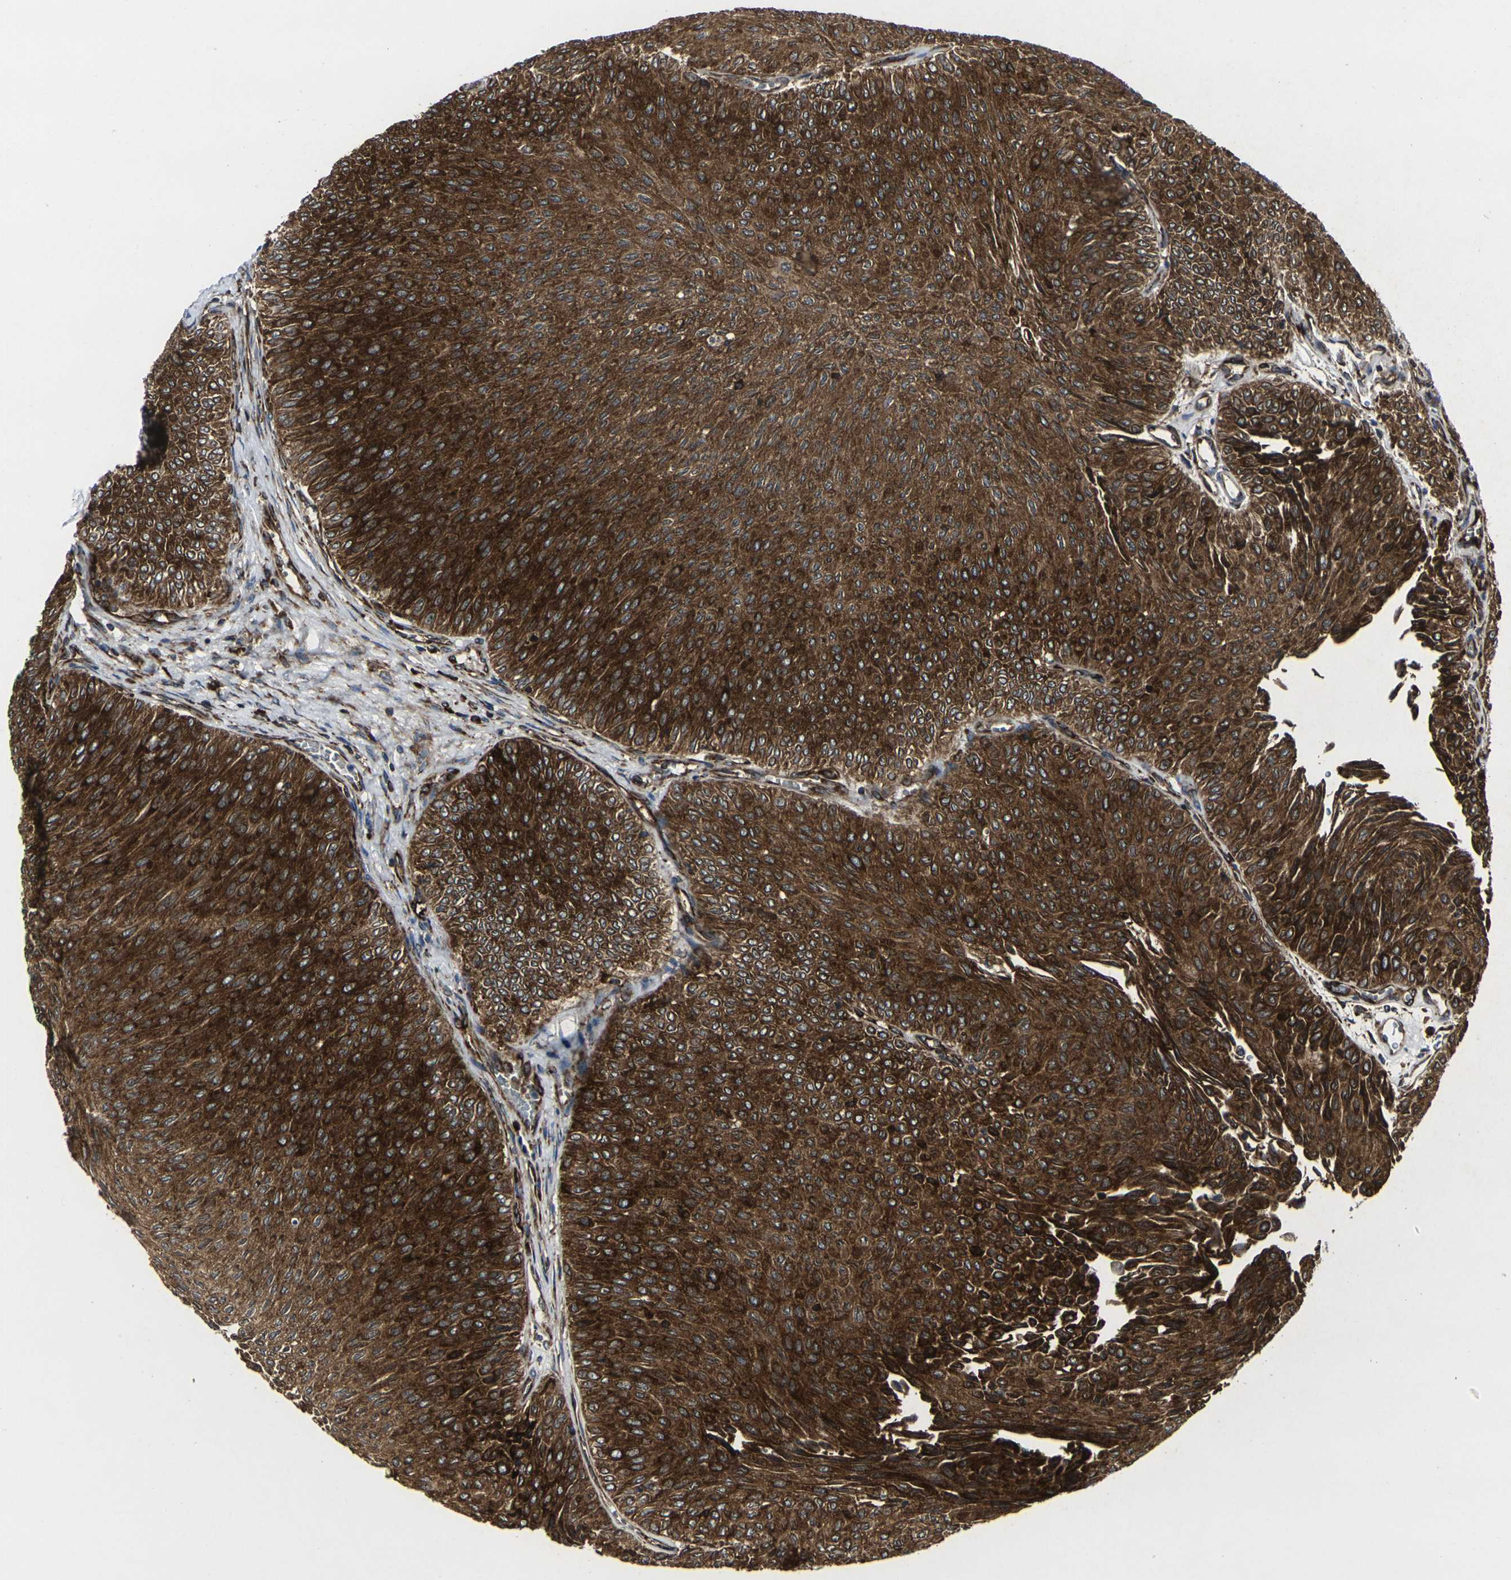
{"staining": {"intensity": "strong", "quantity": ">75%", "location": "cytoplasmic/membranous"}, "tissue": "urothelial cancer", "cell_type": "Tumor cells", "image_type": "cancer", "snomed": [{"axis": "morphology", "description": "Urothelial carcinoma, Low grade"}, {"axis": "topography", "description": "Urinary bladder"}], "caption": "Immunohistochemistry (DAB) staining of urothelial carcinoma (low-grade) exhibits strong cytoplasmic/membranous protein positivity in about >75% of tumor cells.", "gene": "MARCHF2", "patient": {"sex": "male", "age": 78}}